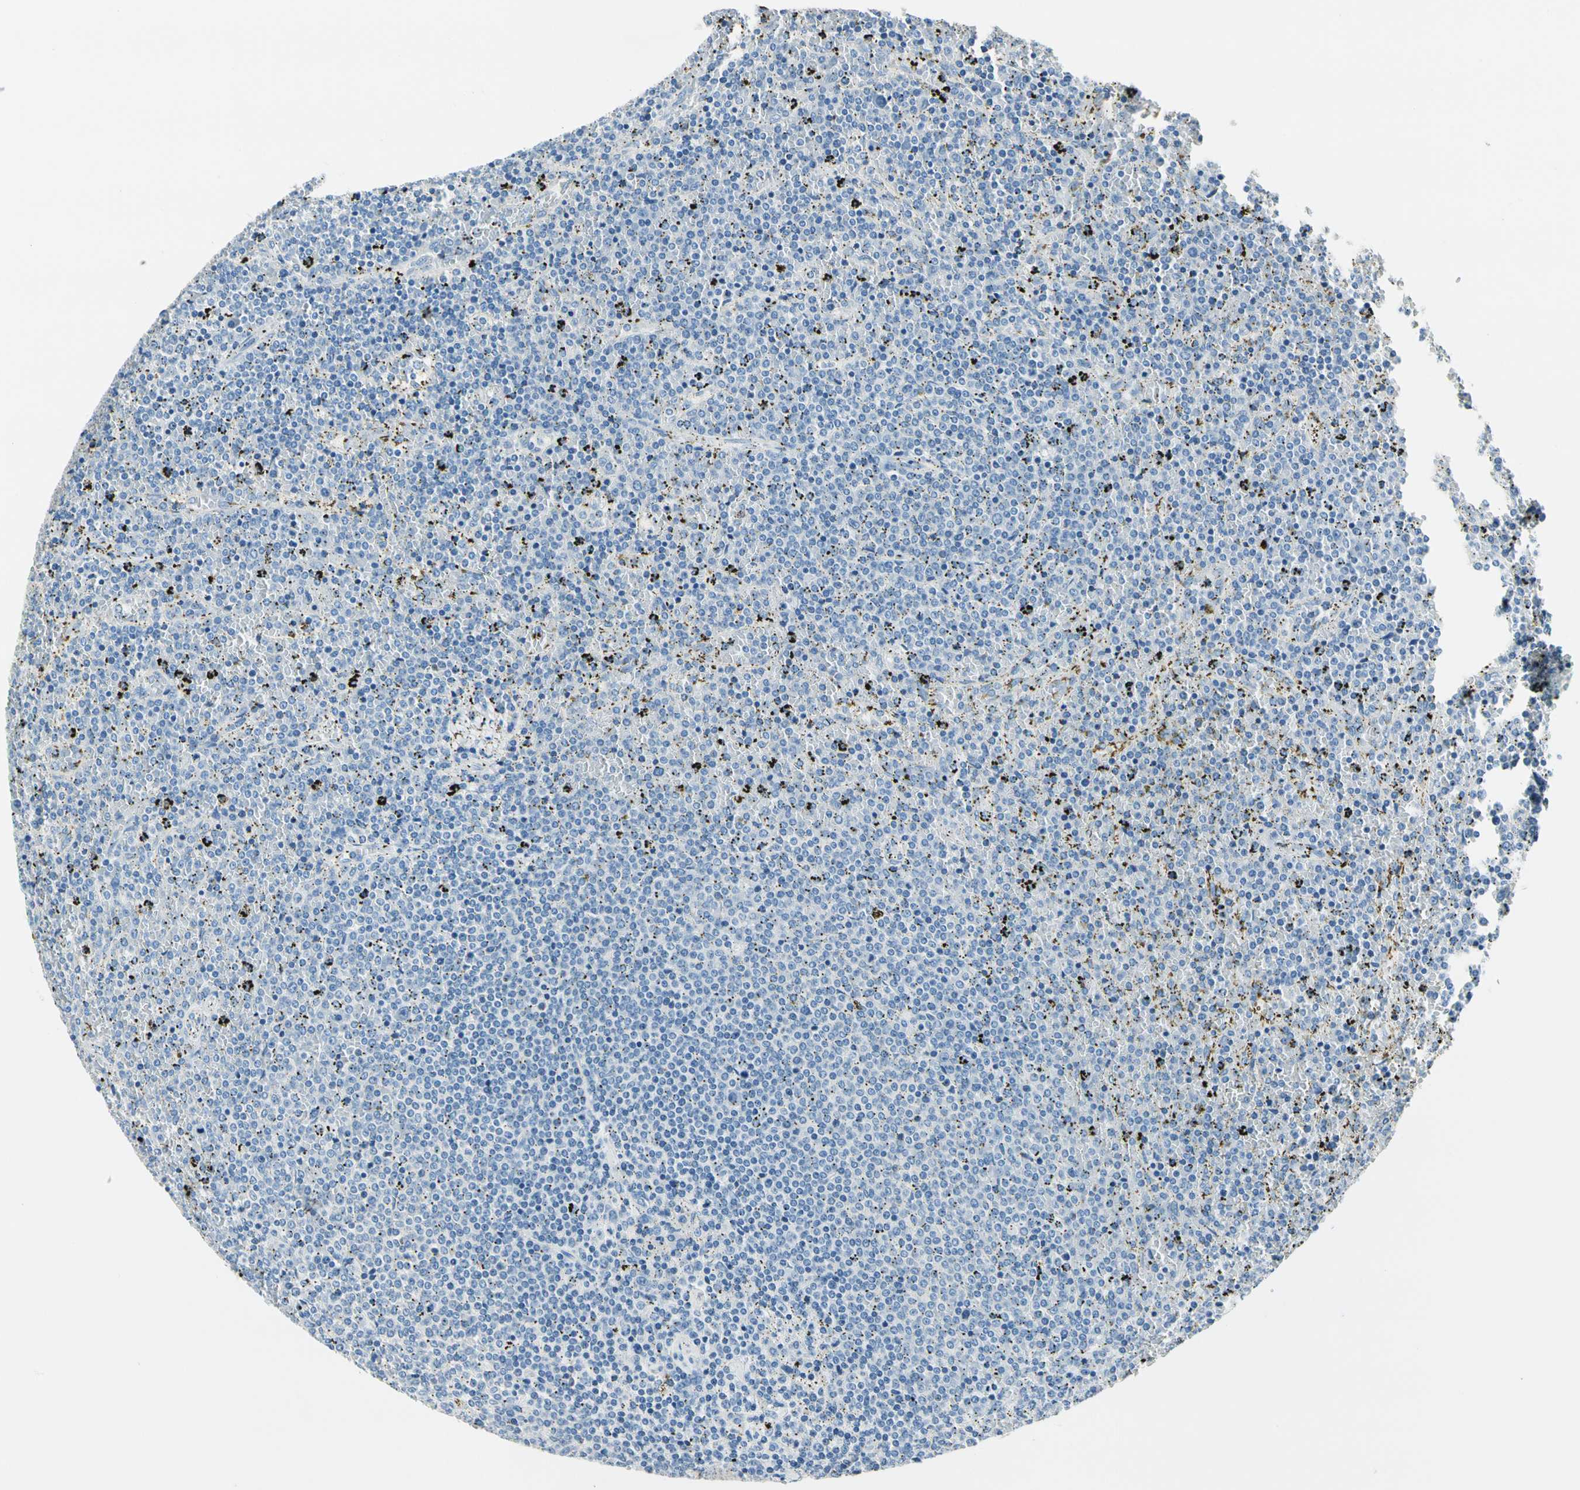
{"staining": {"intensity": "negative", "quantity": "none", "location": "none"}, "tissue": "lymphoma", "cell_type": "Tumor cells", "image_type": "cancer", "snomed": [{"axis": "morphology", "description": "Malignant lymphoma, non-Hodgkin's type, Low grade"}, {"axis": "topography", "description": "Spleen"}], "caption": "A histopathology image of human malignant lymphoma, non-Hodgkin's type (low-grade) is negative for staining in tumor cells.", "gene": "TGFBR3", "patient": {"sex": "female", "age": 77}}